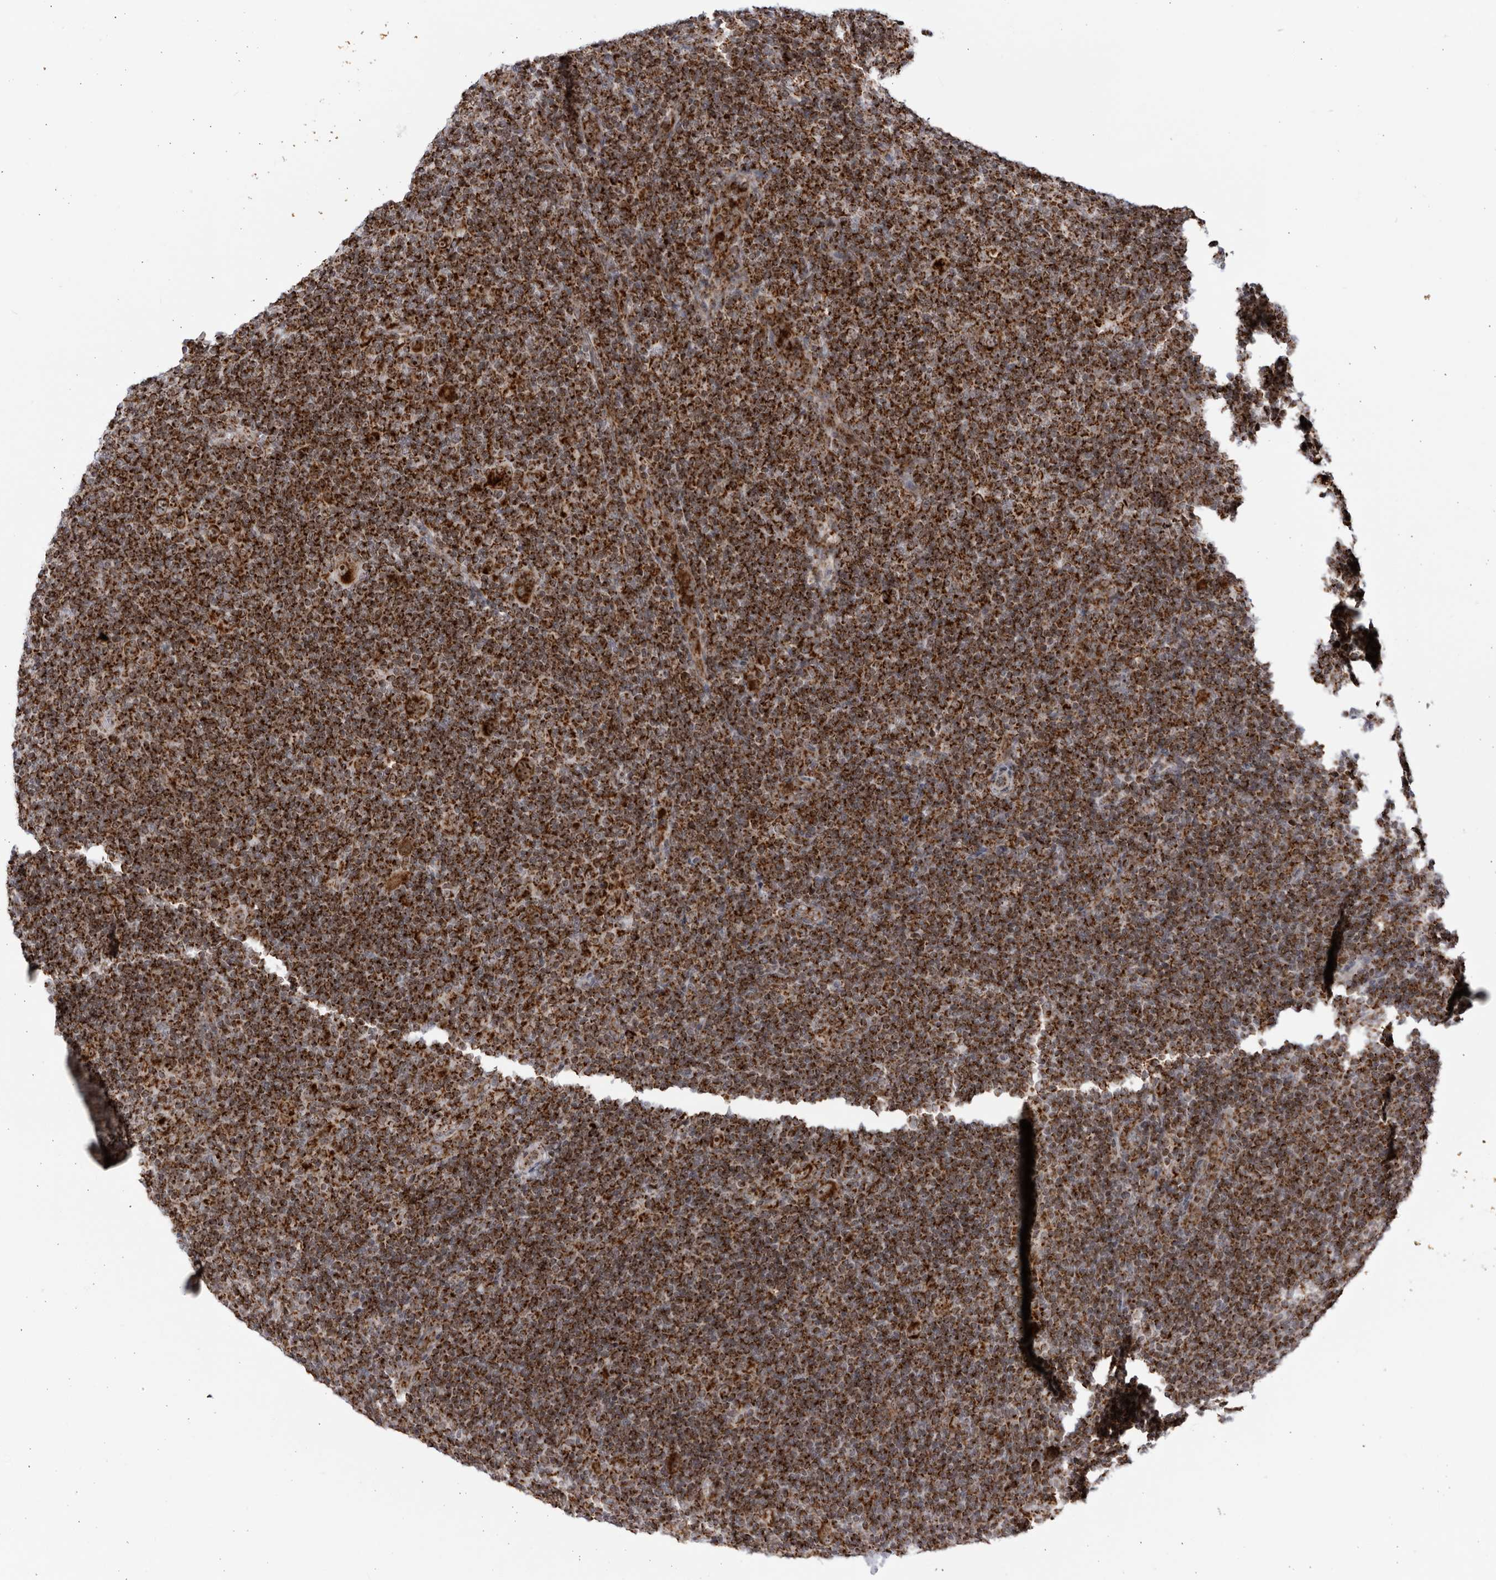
{"staining": {"intensity": "strong", "quantity": ">75%", "location": "cytoplasmic/membranous,nuclear"}, "tissue": "lymphoma", "cell_type": "Tumor cells", "image_type": "cancer", "snomed": [{"axis": "morphology", "description": "Hodgkin's disease, NOS"}, {"axis": "topography", "description": "Lymph node"}], "caption": "Immunohistochemistry staining of Hodgkin's disease, which exhibits high levels of strong cytoplasmic/membranous and nuclear expression in approximately >75% of tumor cells indicating strong cytoplasmic/membranous and nuclear protein expression. The staining was performed using DAB (brown) for protein detection and nuclei were counterstained in hematoxylin (blue).", "gene": "RBM34", "patient": {"sex": "female", "age": 57}}